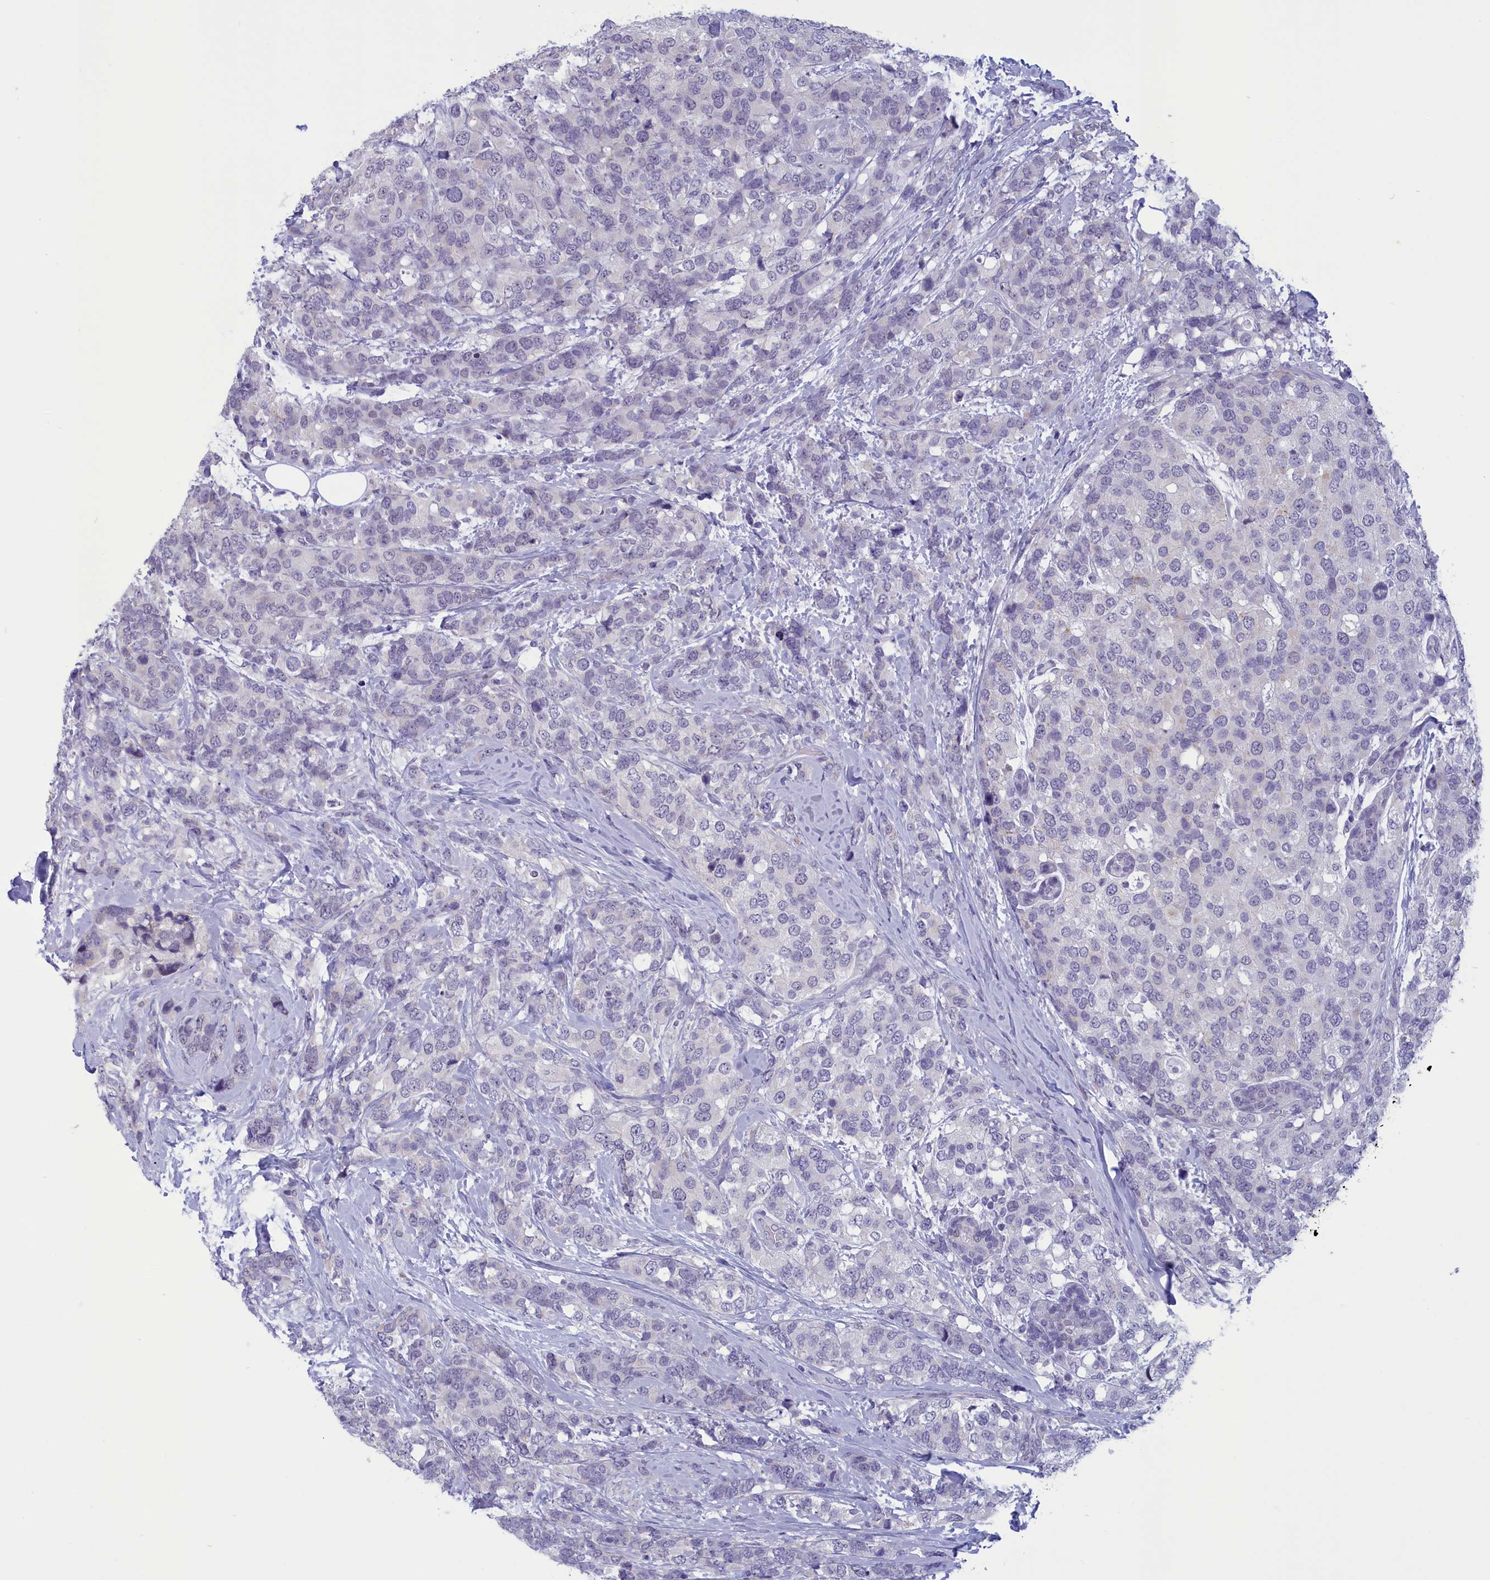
{"staining": {"intensity": "negative", "quantity": "none", "location": "none"}, "tissue": "breast cancer", "cell_type": "Tumor cells", "image_type": "cancer", "snomed": [{"axis": "morphology", "description": "Lobular carcinoma"}, {"axis": "topography", "description": "Breast"}], "caption": "Immunohistochemistry (IHC) image of neoplastic tissue: lobular carcinoma (breast) stained with DAB demonstrates no significant protein staining in tumor cells.", "gene": "ELOA2", "patient": {"sex": "female", "age": 59}}